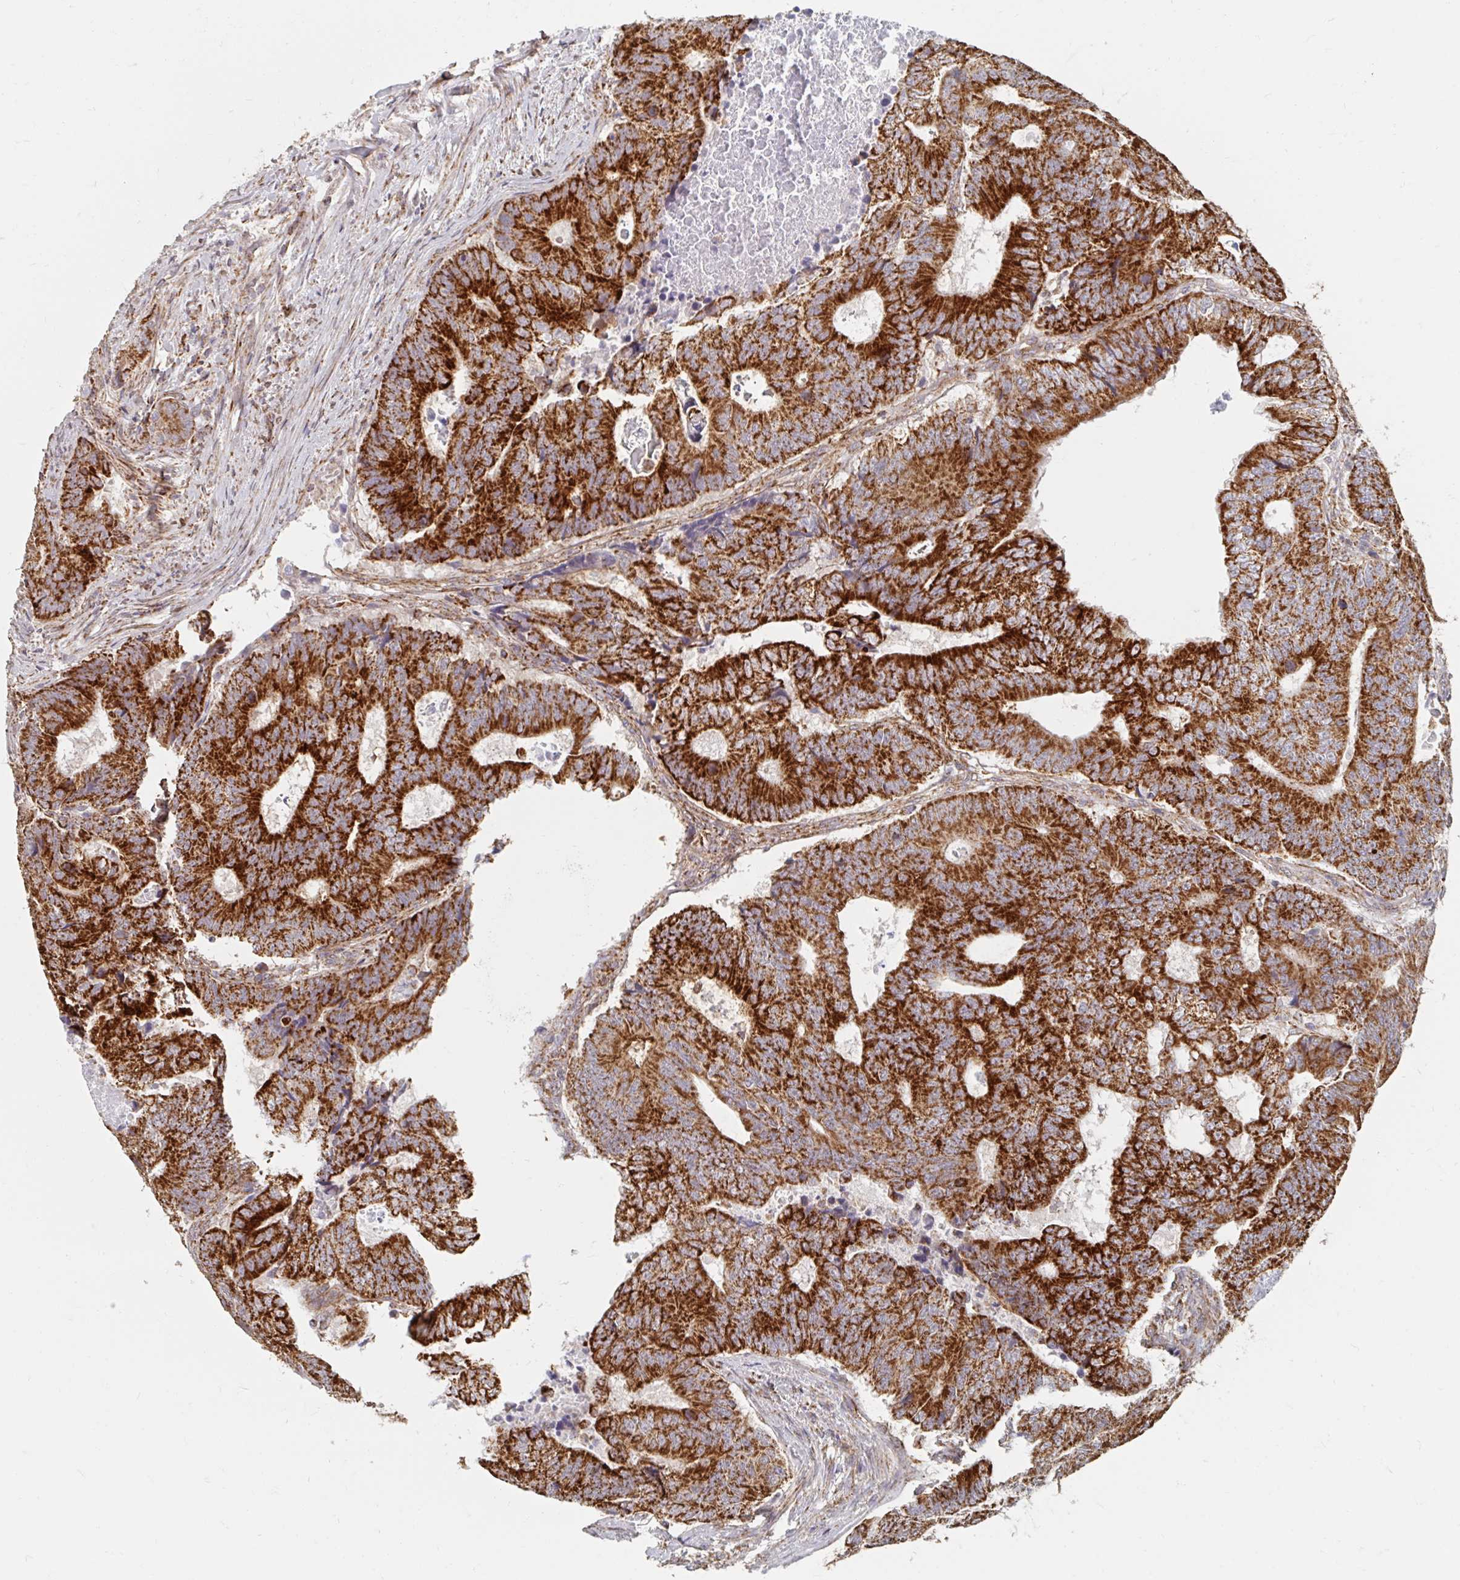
{"staining": {"intensity": "strong", "quantity": ">75%", "location": "cytoplasmic/membranous"}, "tissue": "colorectal cancer", "cell_type": "Tumor cells", "image_type": "cancer", "snomed": [{"axis": "morphology", "description": "Adenocarcinoma, NOS"}, {"axis": "topography", "description": "Colon"}], "caption": "This is a micrograph of immunohistochemistry (IHC) staining of colorectal adenocarcinoma, which shows strong positivity in the cytoplasmic/membranous of tumor cells.", "gene": "MAVS", "patient": {"sex": "female", "age": 48}}